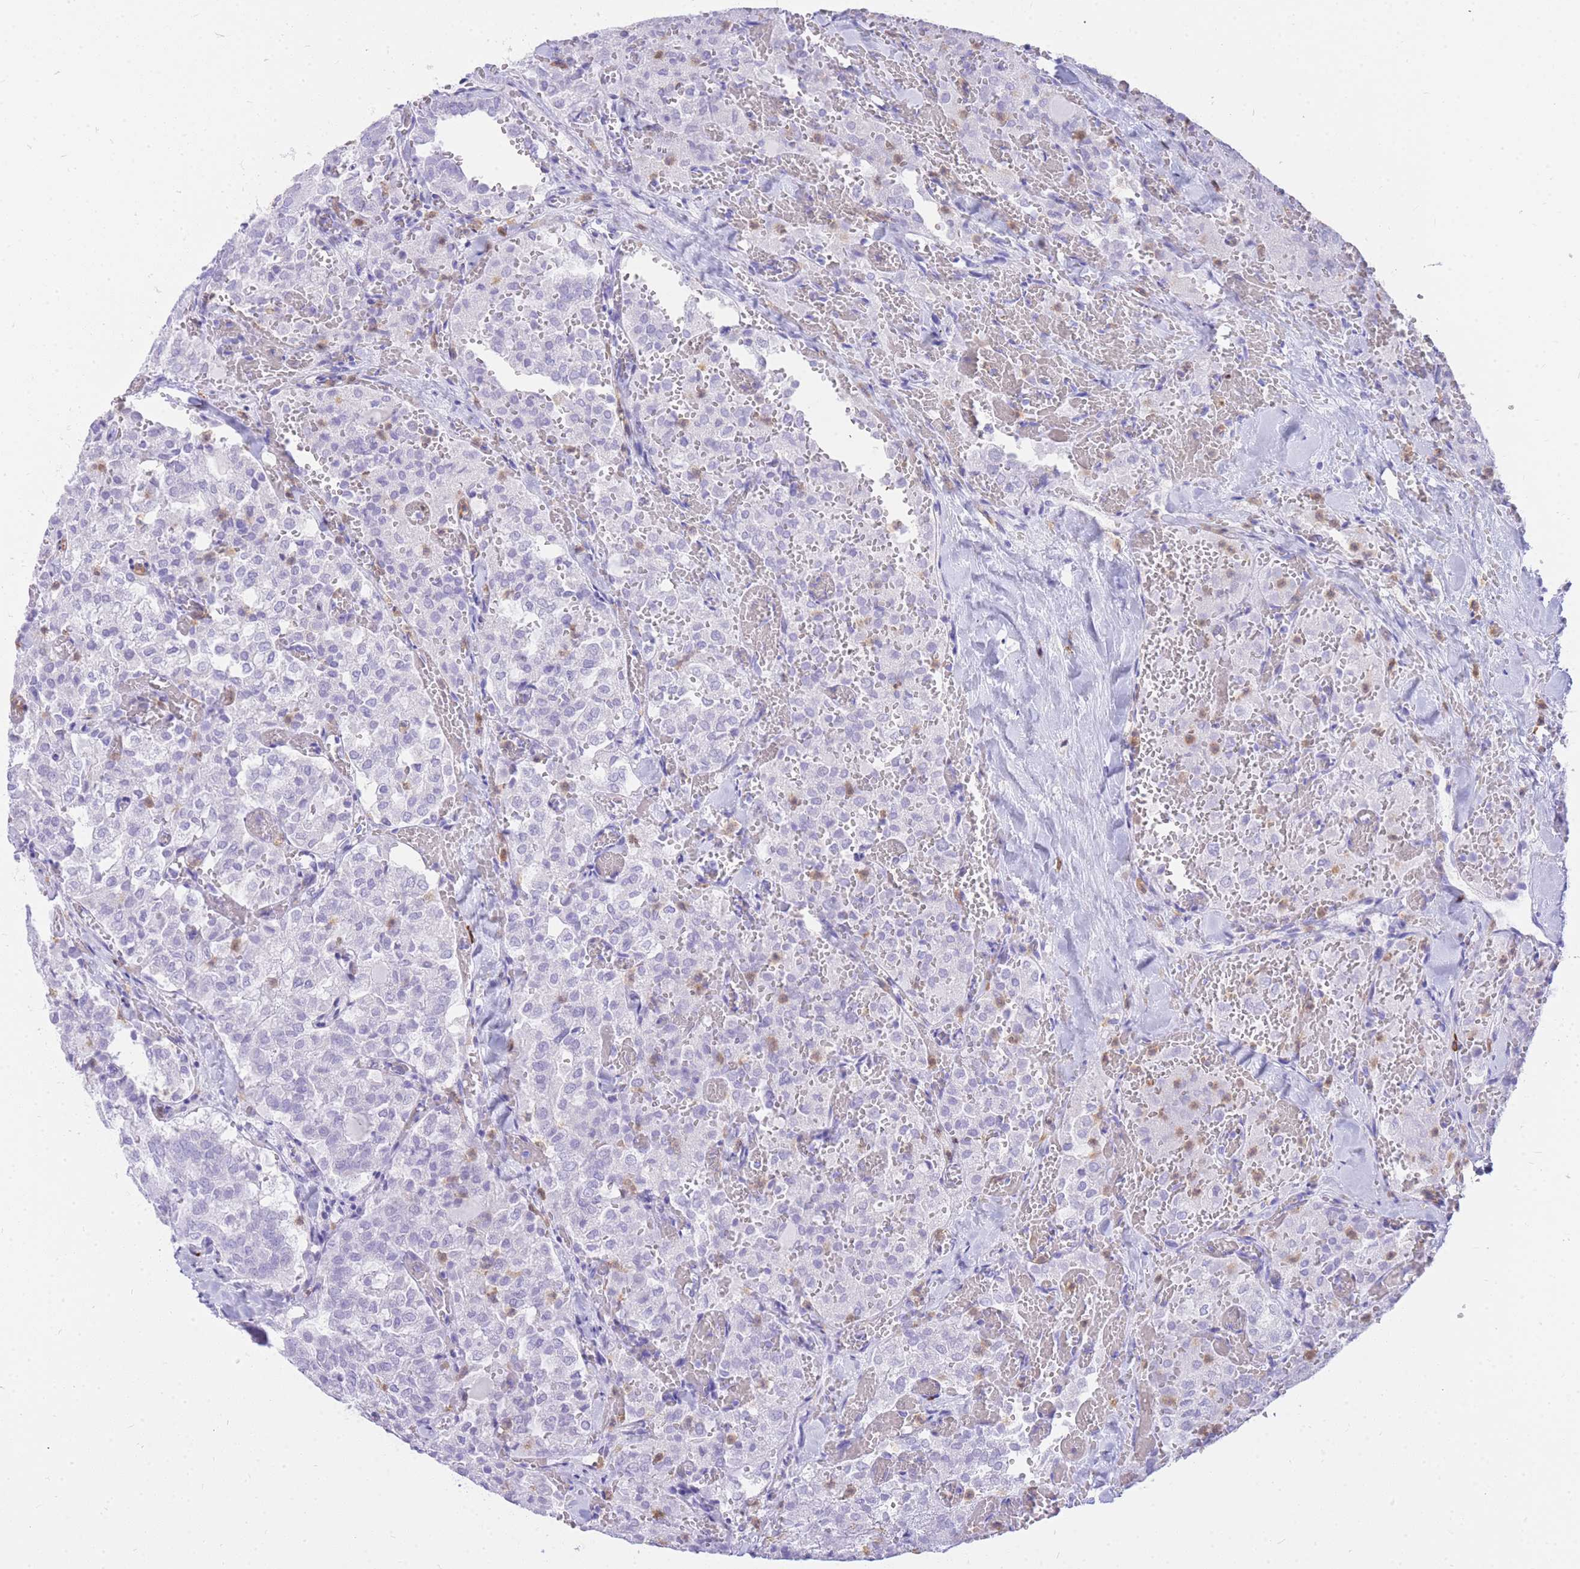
{"staining": {"intensity": "negative", "quantity": "none", "location": "none"}, "tissue": "thyroid cancer", "cell_type": "Tumor cells", "image_type": "cancer", "snomed": [{"axis": "morphology", "description": "Follicular adenoma carcinoma, NOS"}, {"axis": "topography", "description": "Thyroid gland"}], "caption": "Immunohistochemistry image of neoplastic tissue: thyroid cancer stained with DAB (3,3'-diaminobenzidine) demonstrates no significant protein staining in tumor cells. (Stains: DAB IHC with hematoxylin counter stain, Microscopy: brightfield microscopy at high magnification).", "gene": "HERC1", "patient": {"sex": "male", "age": 75}}